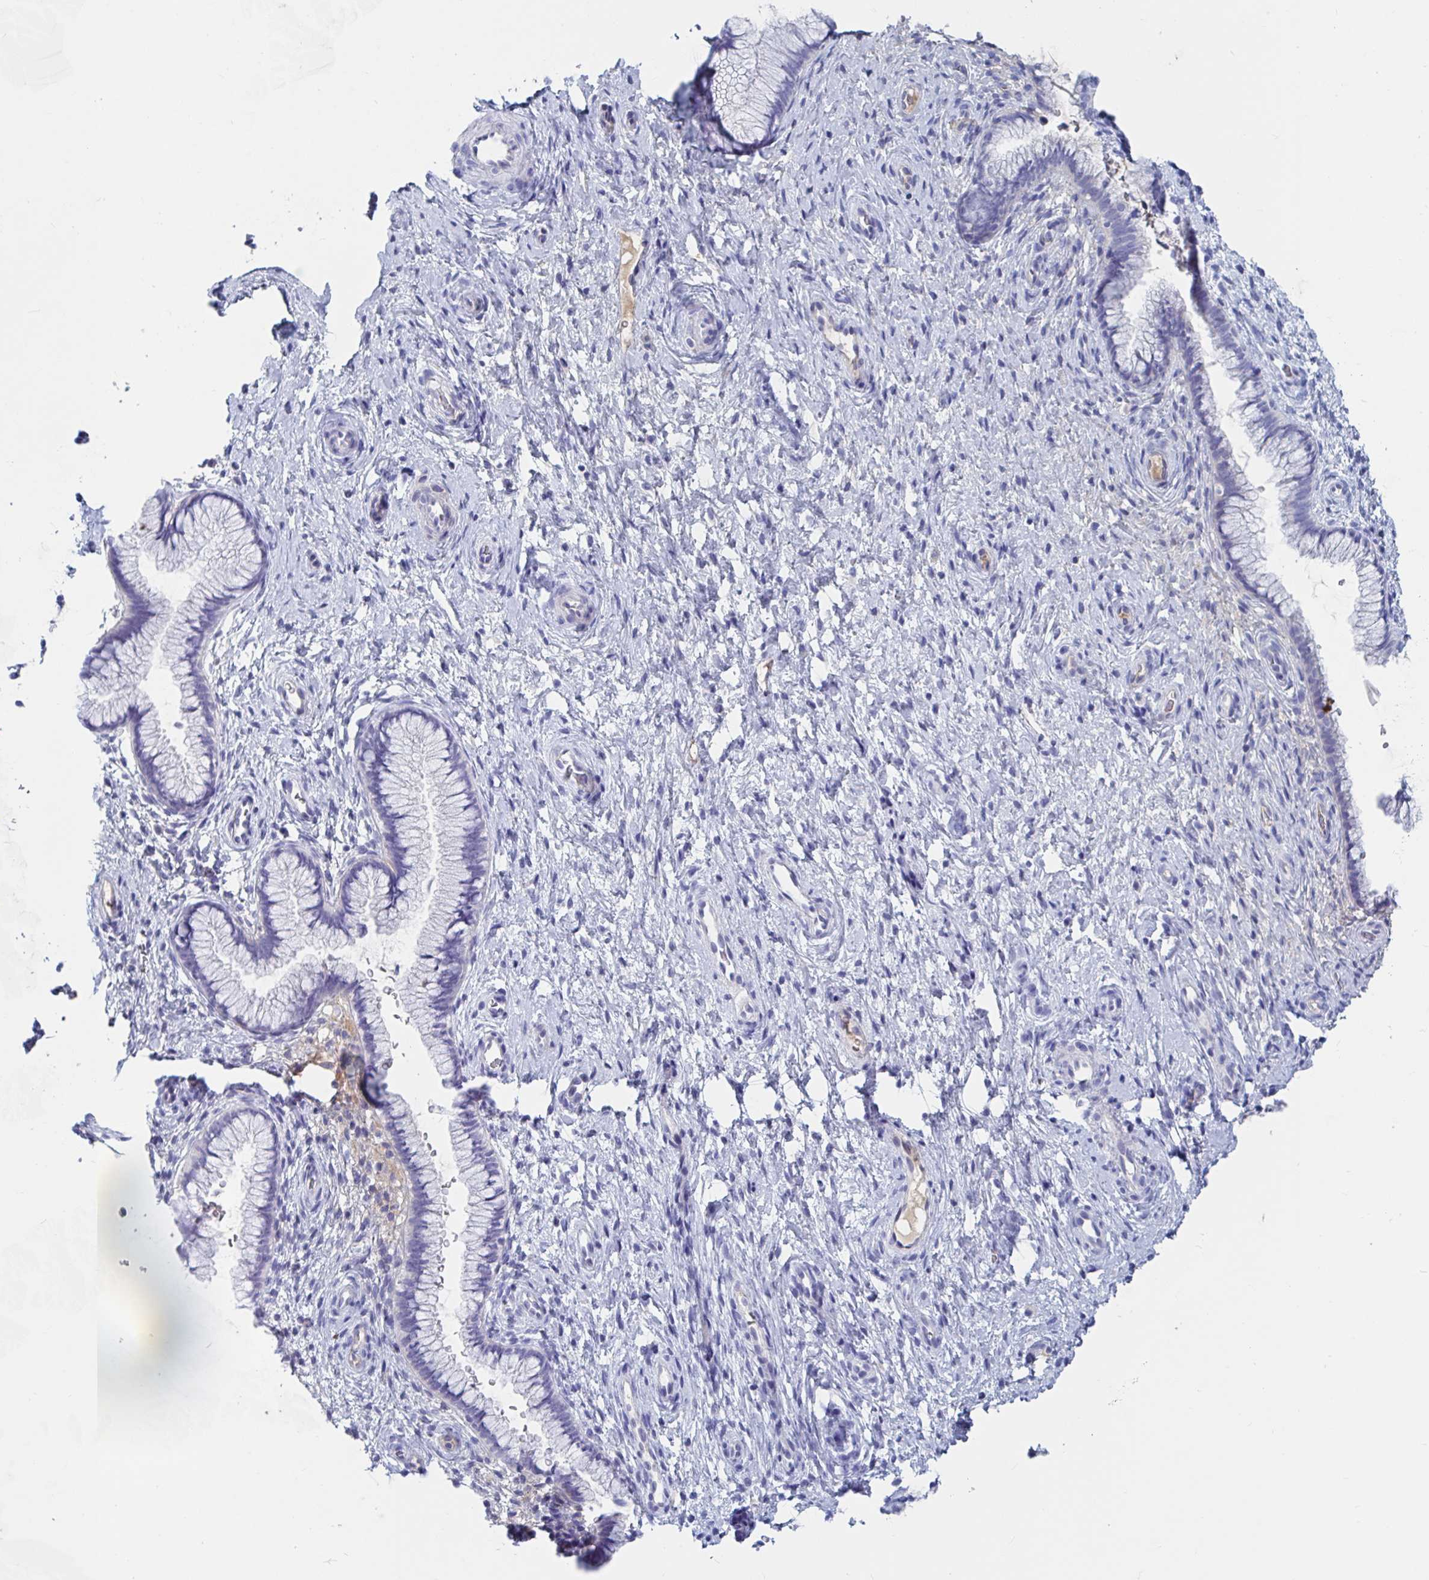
{"staining": {"intensity": "negative", "quantity": "none", "location": "none"}, "tissue": "cervix", "cell_type": "Glandular cells", "image_type": "normal", "snomed": [{"axis": "morphology", "description": "Normal tissue, NOS"}, {"axis": "topography", "description": "Cervix"}], "caption": "High magnification brightfield microscopy of benign cervix stained with DAB (brown) and counterstained with hematoxylin (blue): glandular cells show no significant positivity. The staining was performed using DAB (3,3'-diaminobenzidine) to visualize the protein expression in brown, while the nuclei were stained in blue with hematoxylin (Magnification: 20x).", "gene": "ZNHIT2", "patient": {"sex": "female", "age": 34}}